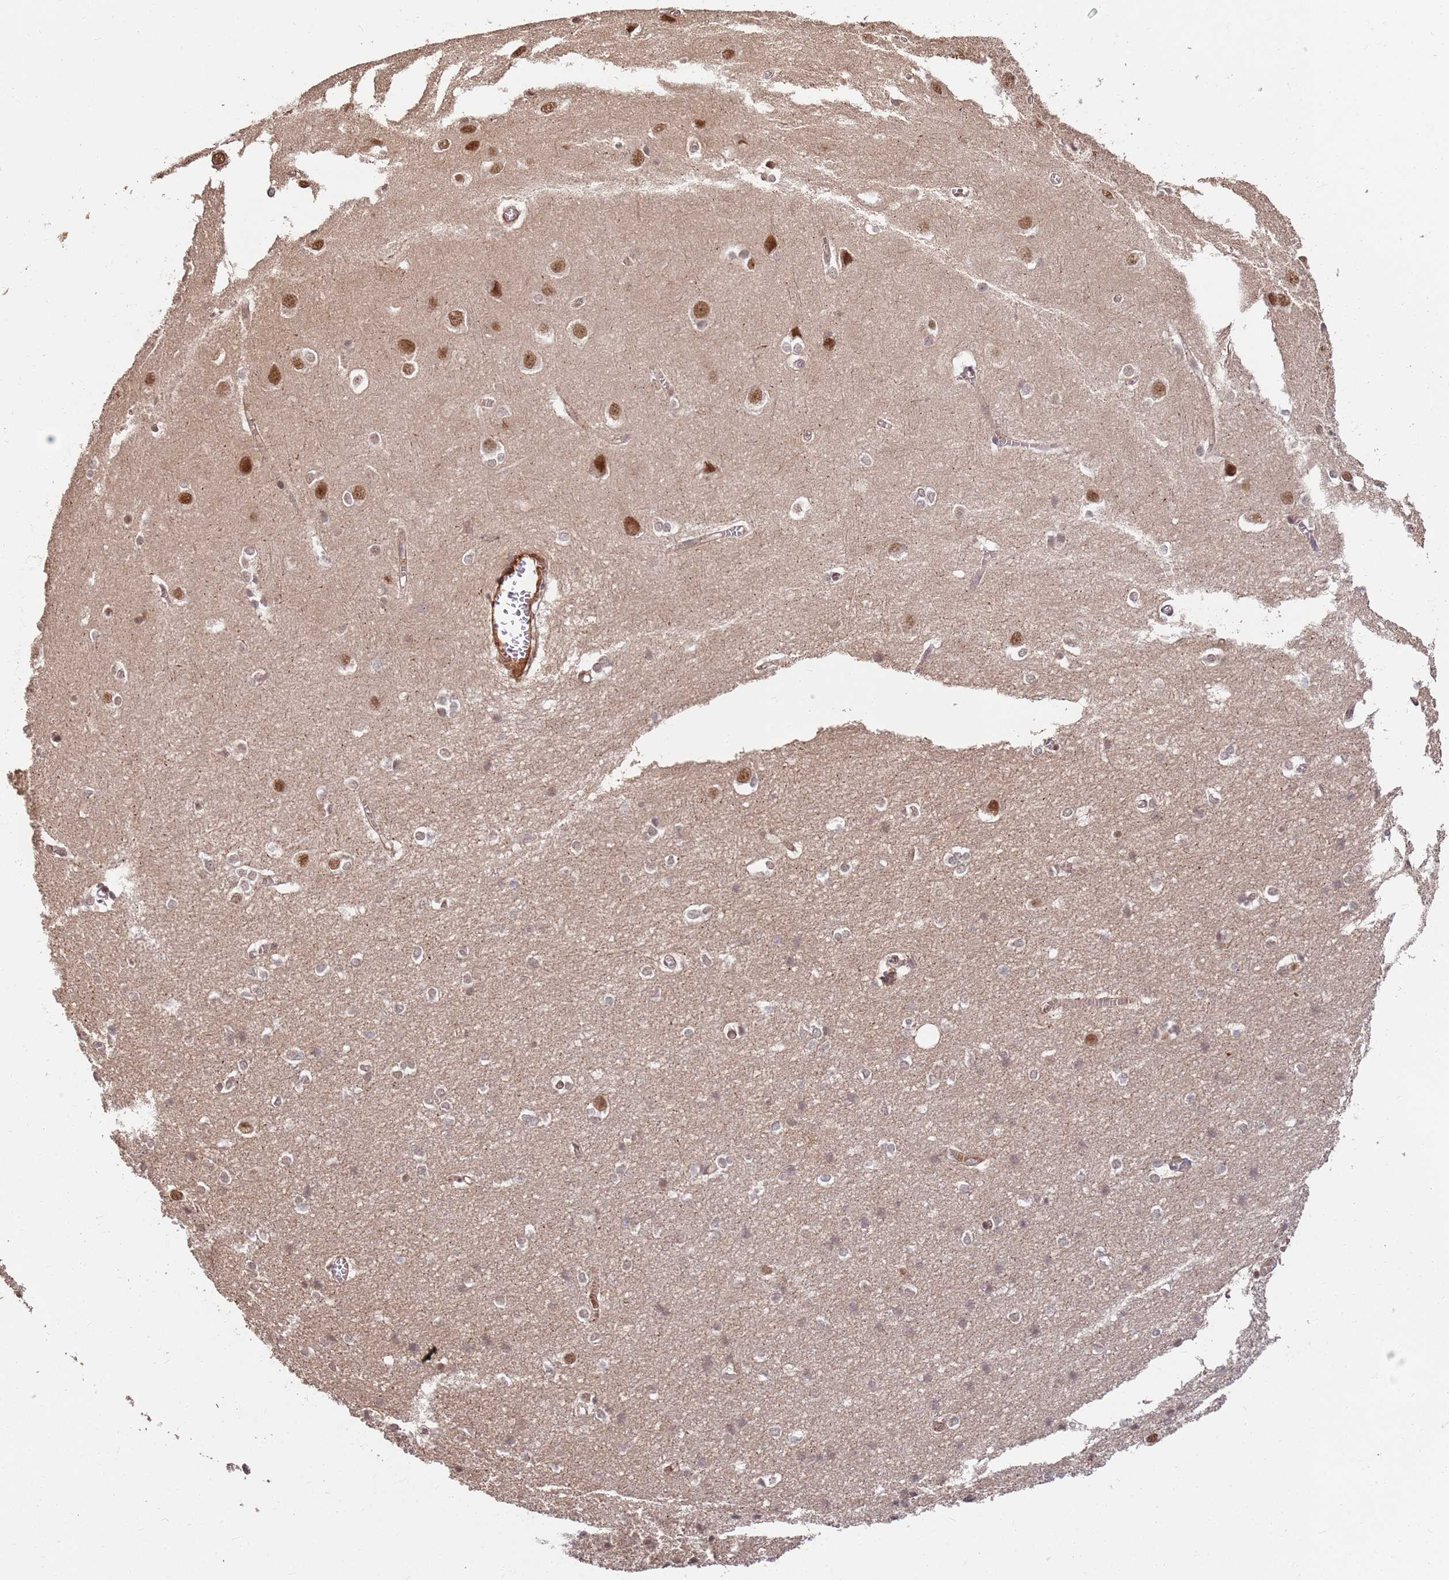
{"staining": {"intensity": "moderate", "quantity": "<25%", "location": "cytoplasmic/membranous"}, "tissue": "cerebral cortex", "cell_type": "Endothelial cells", "image_type": "normal", "snomed": [{"axis": "morphology", "description": "Normal tissue, NOS"}, {"axis": "topography", "description": "Cerebral cortex"}], "caption": "The immunohistochemical stain labels moderate cytoplasmic/membranous expression in endothelial cells of unremarkable cerebral cortex.", "gene": "ST18", "patient": {"sex": "male", "age": 37}}